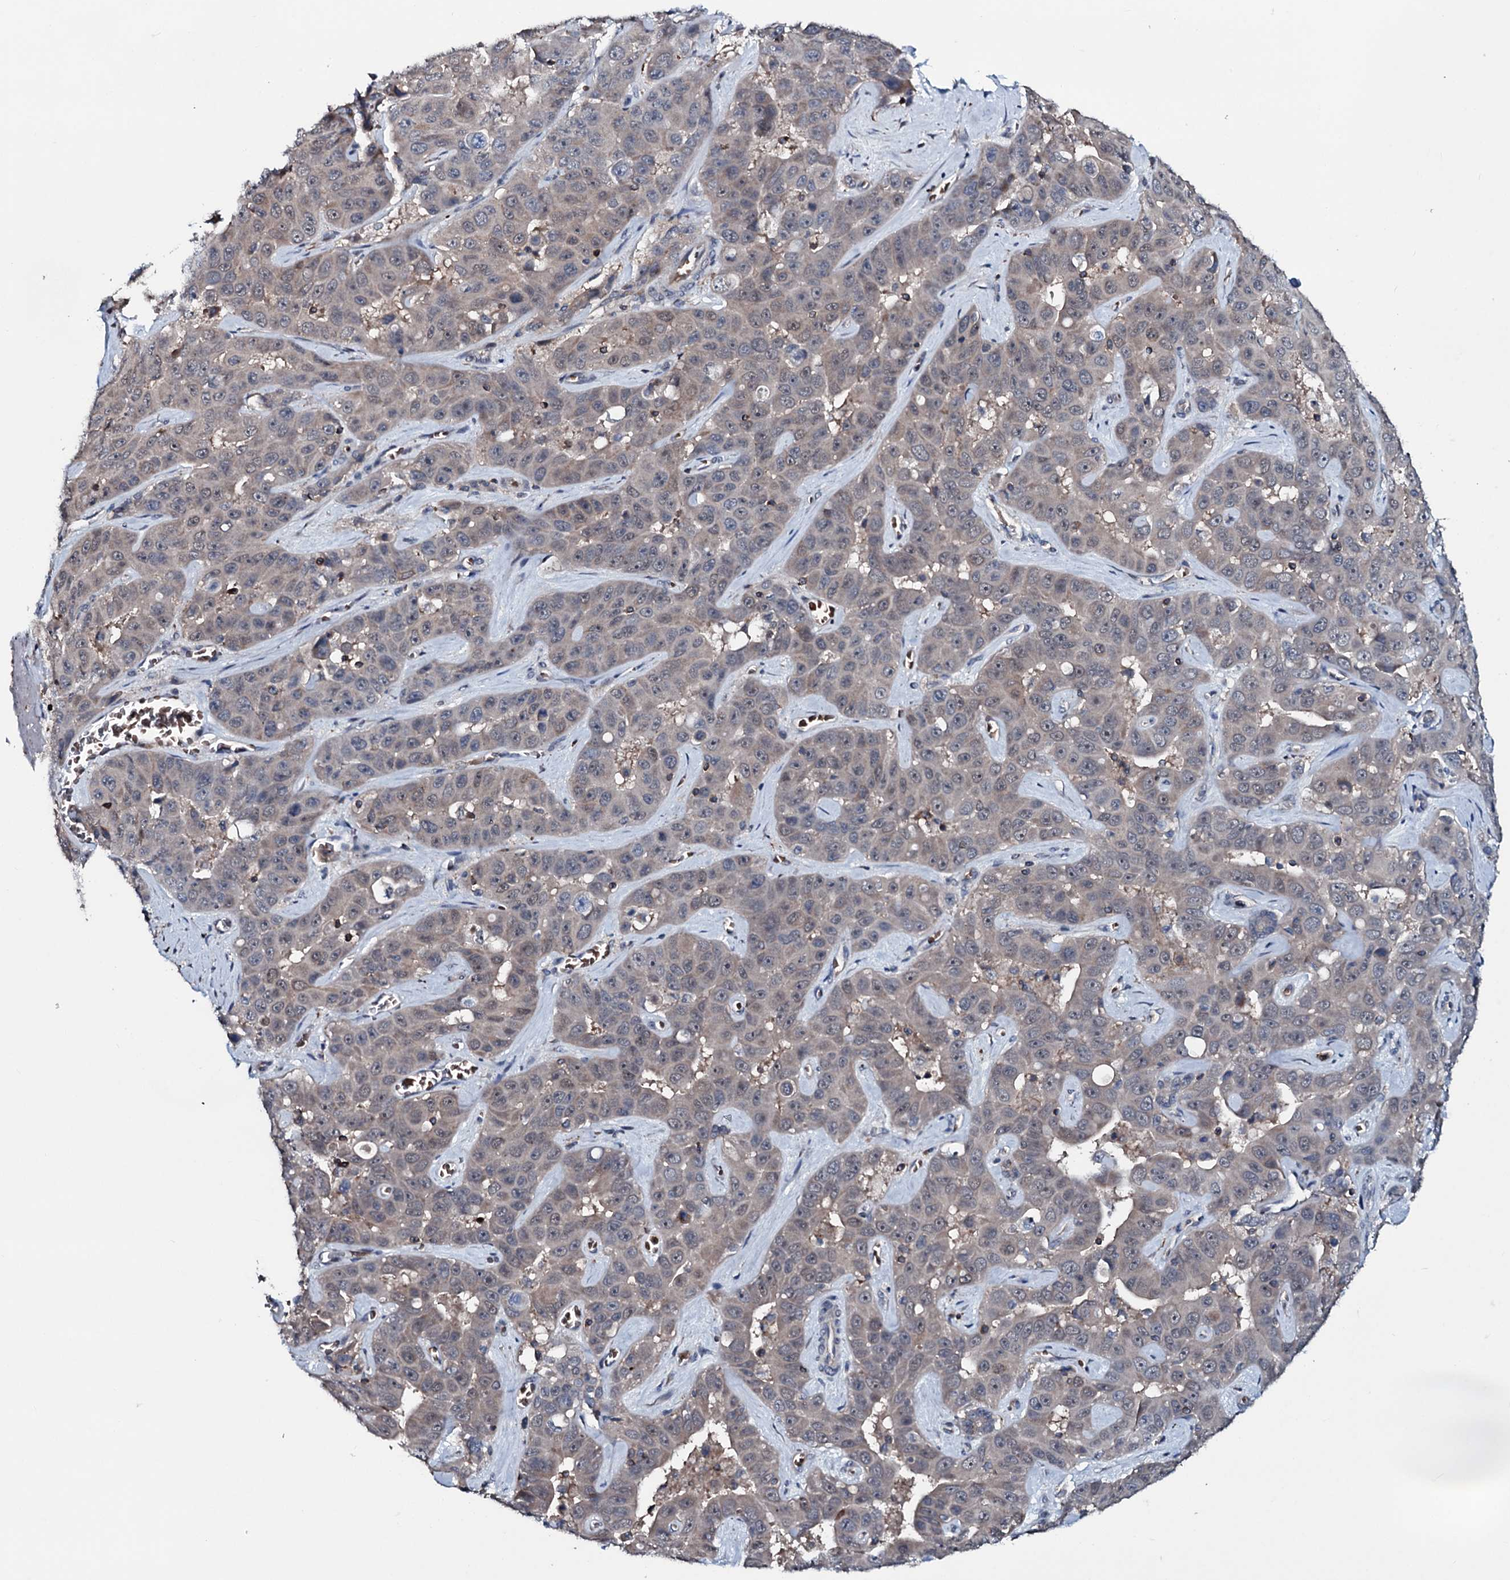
{"staining": {"intensity": "weak", "quantity": "25%-75%", "location": "cytoplasmic/membranous"}, "tissue": "liver cancer", "cell_type": "Tumor cells", "image_type": "cancer", "snomed": [{"axis": "morphology", "description": "Cholangiocarcinoma"}, {"axis": "topography", "description": "Liver"}], "caption": "Liver cancer tissue demonstrates weak cytoplasmic/membranous positivity in about 25%-75% of tumor cells, visualized by immunohistochemistry.", "gene": "OGFOD2", "patient": {"sex": "female", "age": 52}}